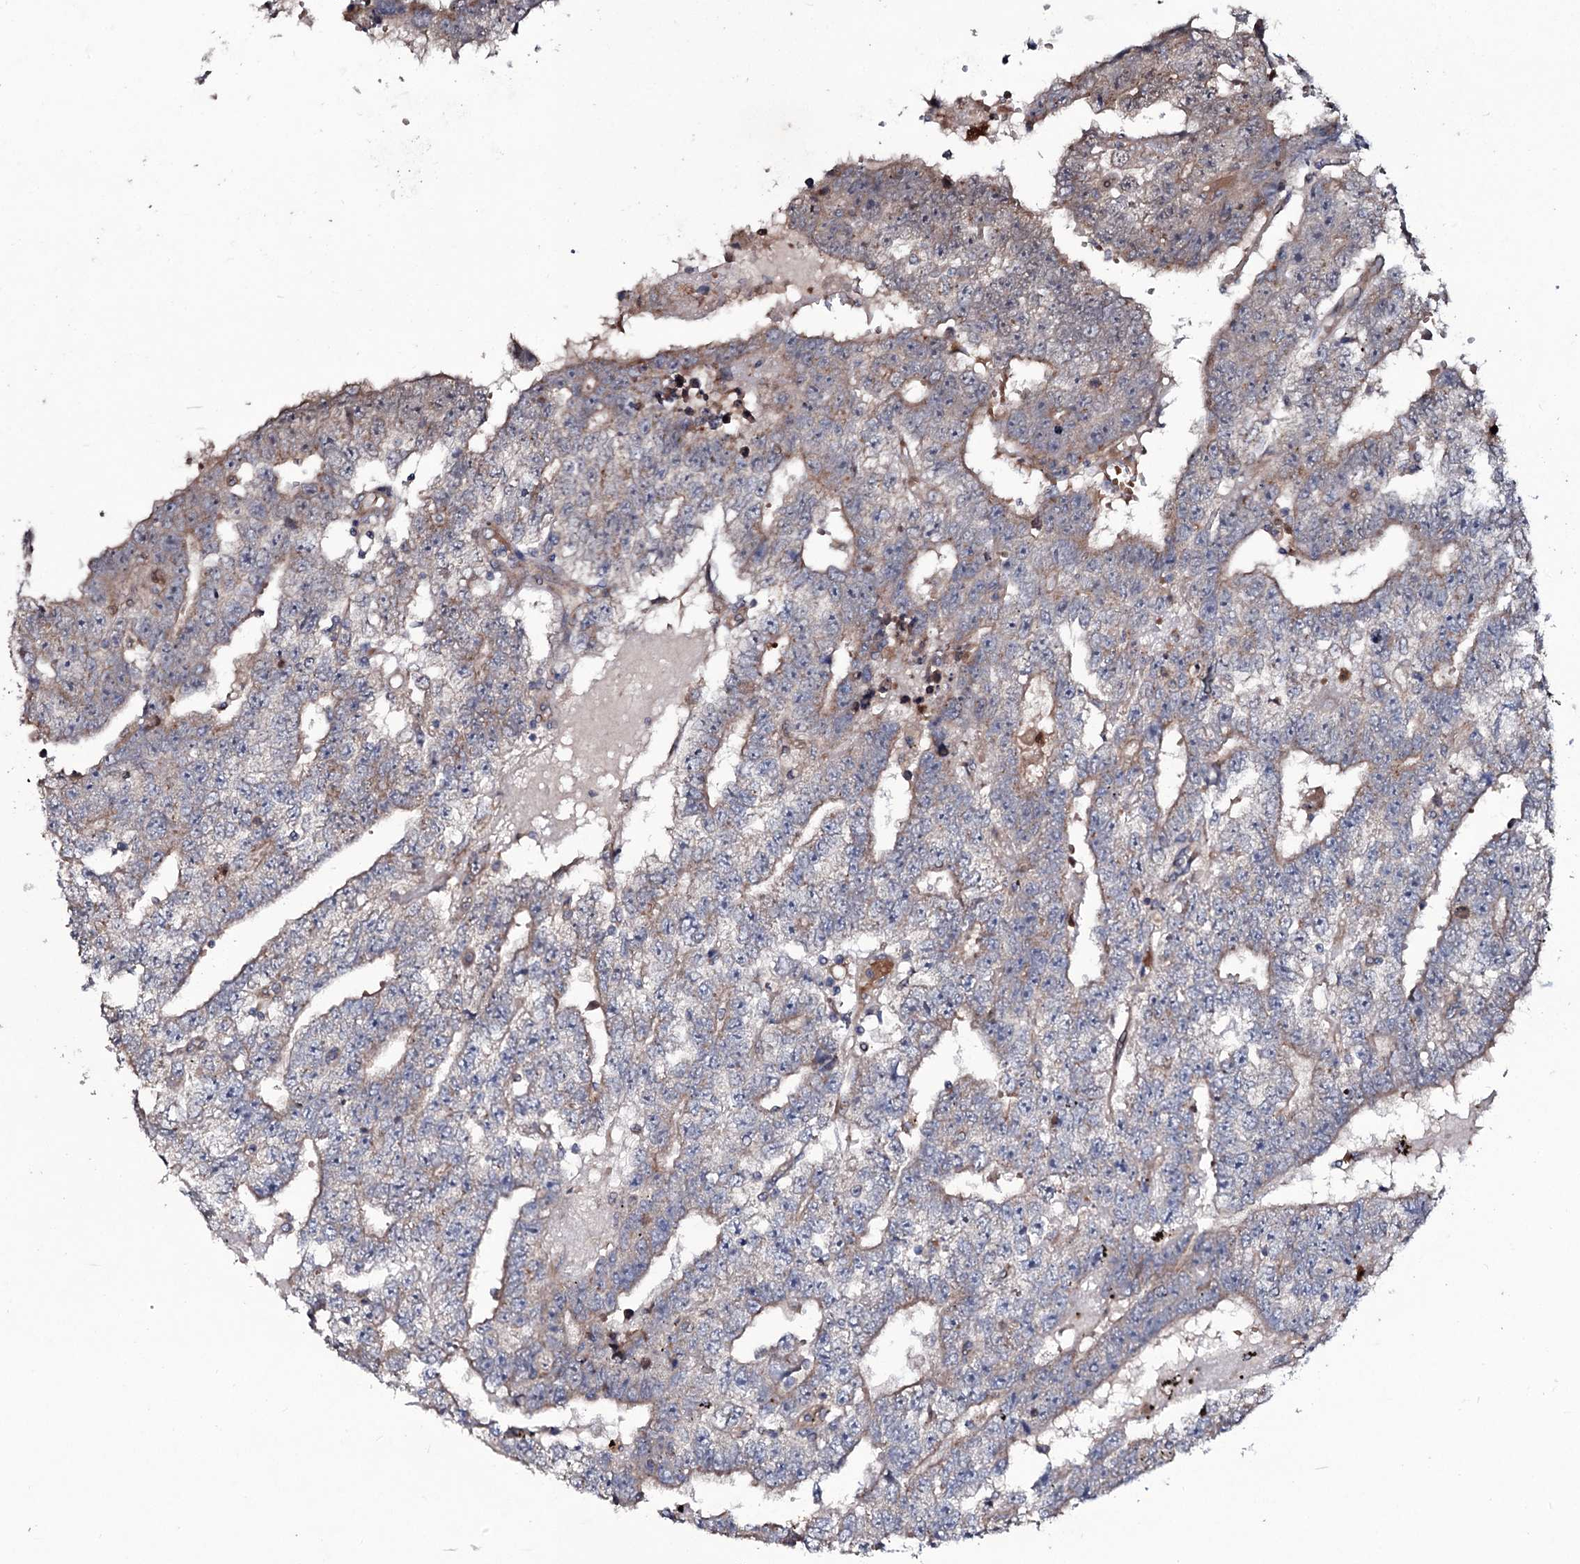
{"staining": {"intensity": "weak", "quantity": "<25%", "location": "cytoplasmic/membranous"}, "tissue": "testis cancer", "cell_type": "Tumor cells", "image_type": "cancer", "snomed": [{"axis": "morphology", "description": "Carcinoma, Embryonal, NOS"}, {"axis": "topography", "description": "Testis"}], "caption": "A micrograph of human testis embryonal carcinoma is negative for staining in tumor cells. The staining was performed using DAB (3,3'-diaminobenzidine) to visualize the protein expression in brown, while the nuclei were stained in blue with hematoxylin (Magnification: 20x).", "gene": "COG6", "patient": {"sex": "male", "age": 25}}